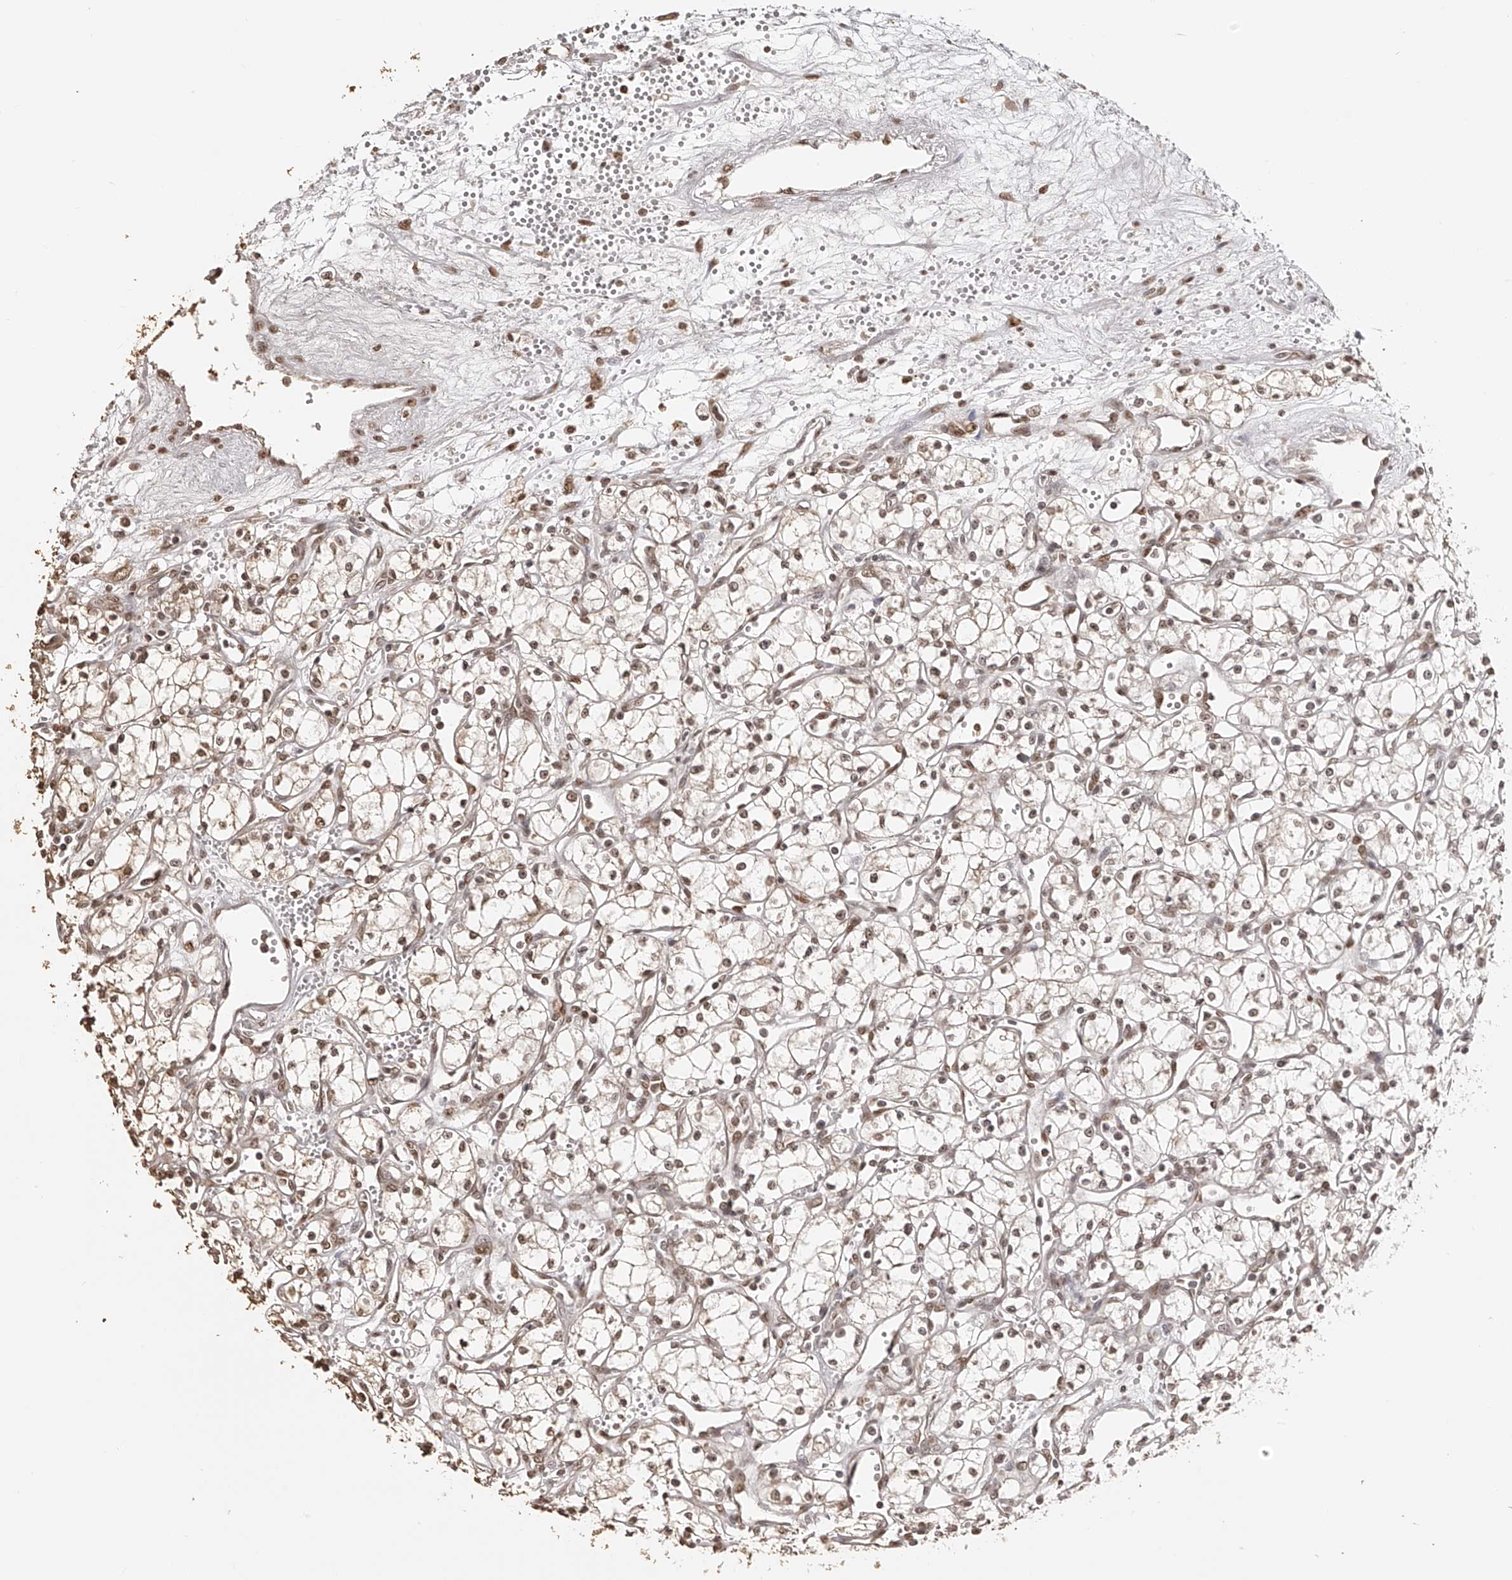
{"staining": {"intensity": "moderate", "quantity": ">75%", "location": "nuclear"}, "tissue": "renal cancer", "cell_type": "Tumor cells", "image_type": "cancer", "snomed": [{"axis": "morphology", "description": "Adenocarcinoma, NOS"}, {"axis": "topography", "description": "Kidney"}], "caption": "Protein expression analysis of renal adenocarcinoma demonstrates moderate nuclear expression in about >75% of tumor cells.", "gene": "ZNF503", "patient": {"sex": "male", "age": 59}}